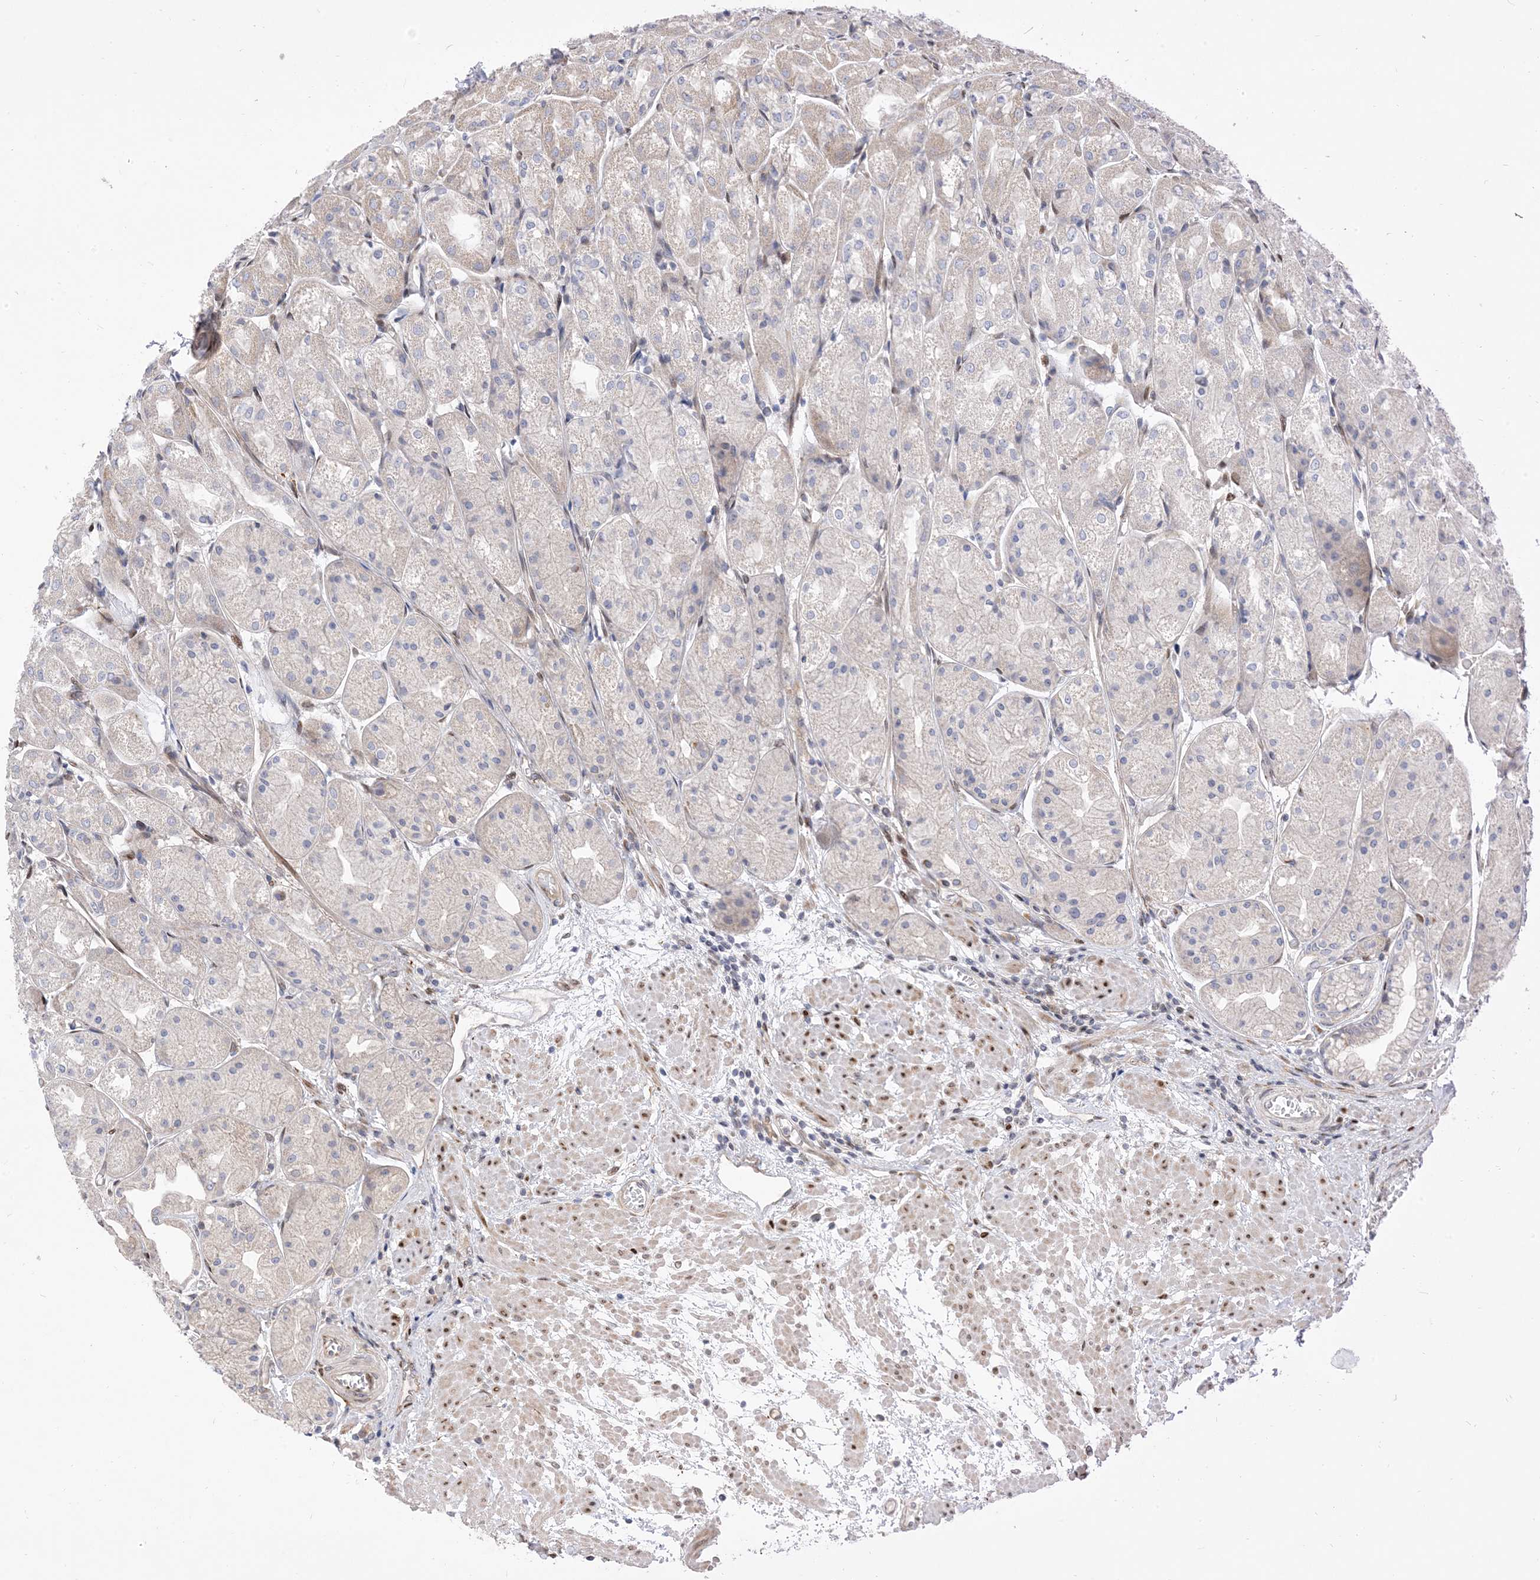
{"staining": {"intensity": "moderate", "quantity": "<25%", "location": "cytoplasmic/membranous"}, "tissue": "stomach", "cell_type": "Glandular cells", "image_type": "normal", "snomed": [{"axis": "morphology", "description": "Normal tissue, NOS"}, {"axis": "topography", "description": "Stomach, upper"}], "caption": "Normal stomach displays moderate cytoplasmic/membranous expression in about <25% of glandular cells, visualized by immunohistochemistry. The staining is performed using DAB (3,3'-diaminobenzidine) brown chromogen to label protein expression. The nuclei are counter-stained blue using hematoxylin.", "gene": "TYSND1", "patient": {"sex": "male", "age": 72}}